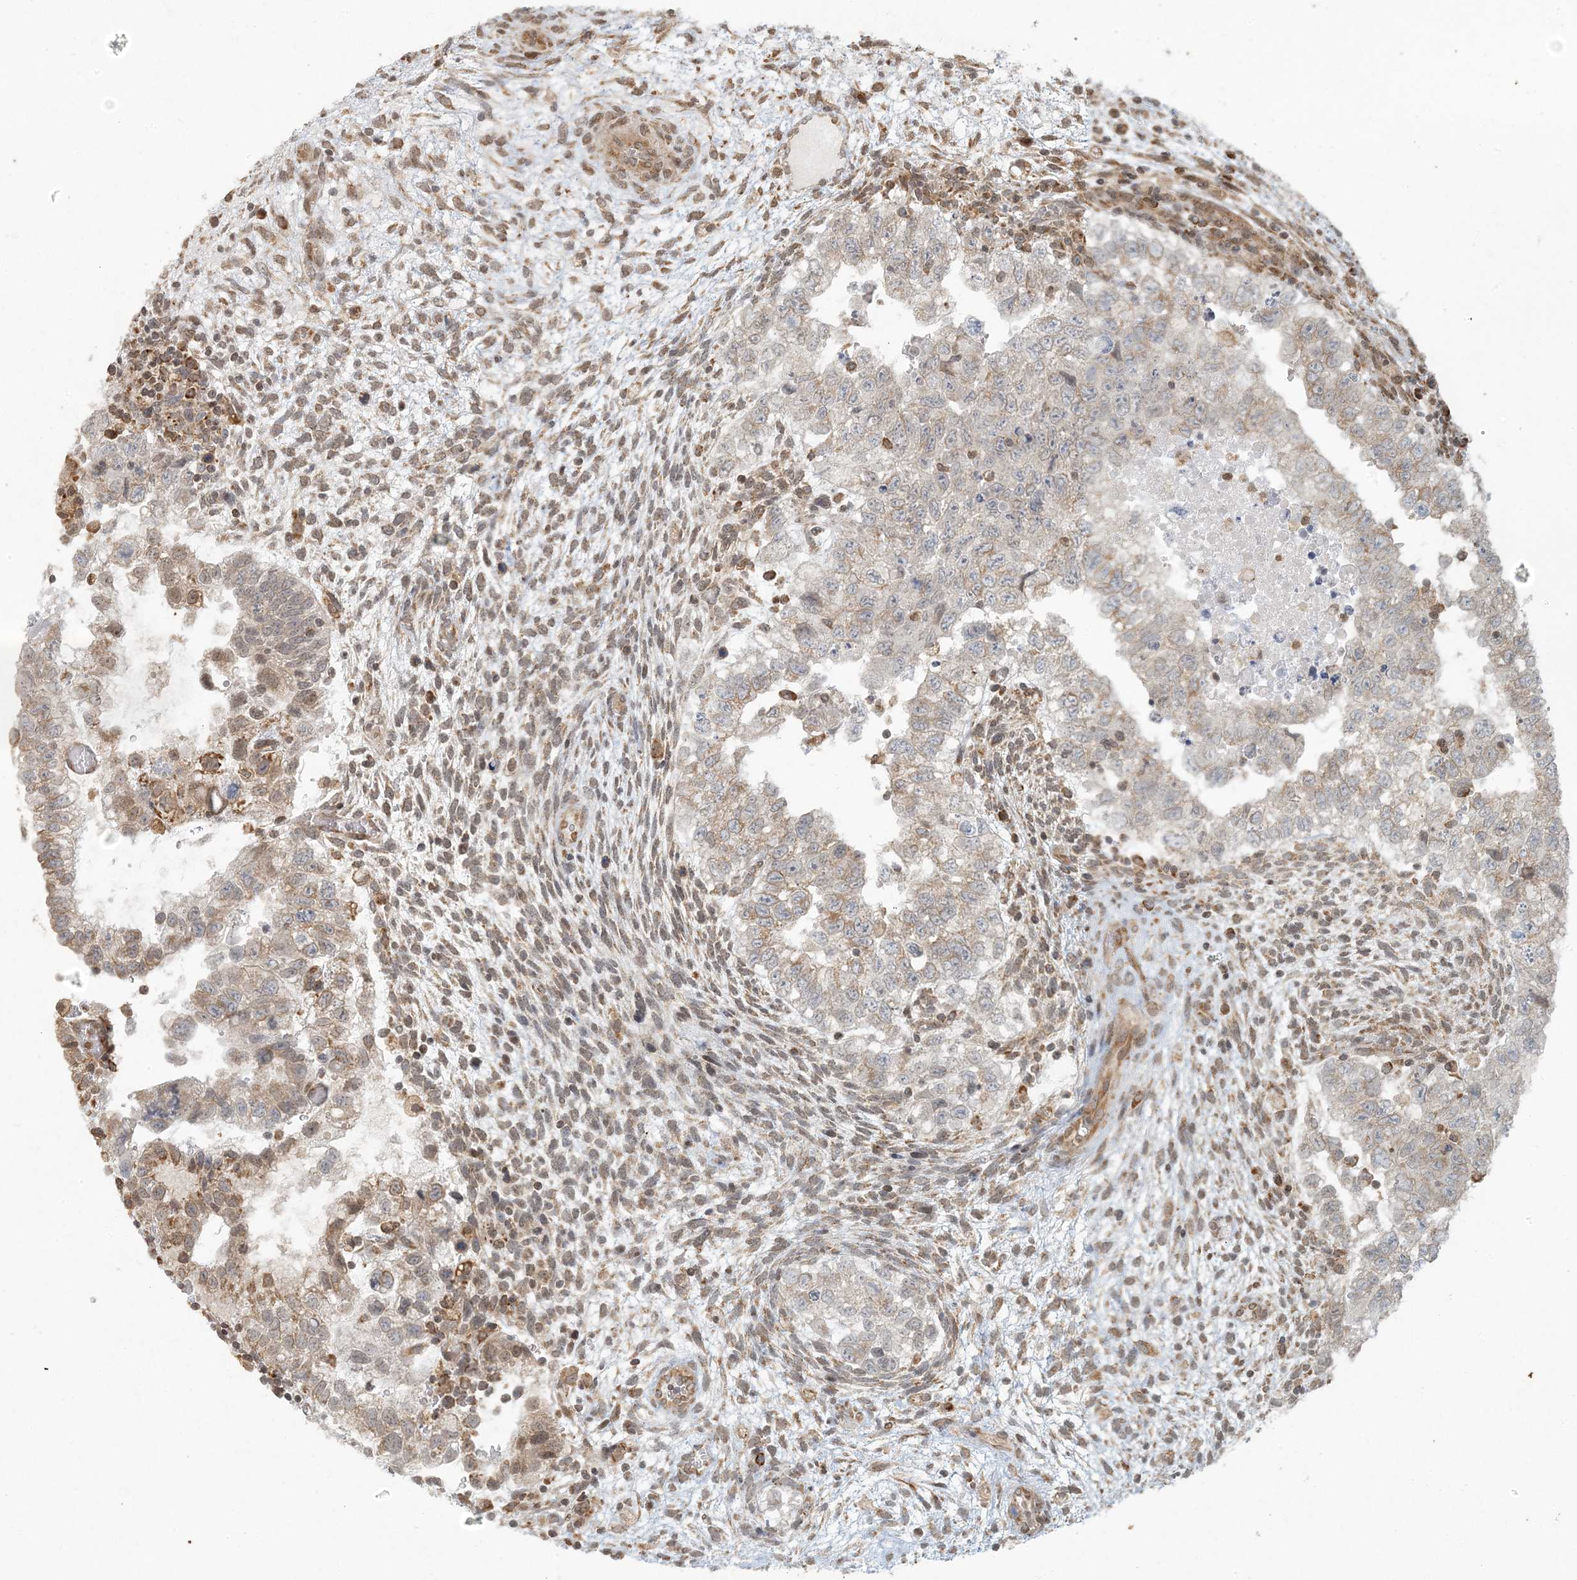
{"staining": {"intensity": "moderate", "quantity": "<25%", "location": "cytoplasmic/membranous"}, "tissue": "testis cancer", "cell_type": "Tumor cells", "image_type": "cancer", "snomed": [{"axis": "morphology", "description": "Carcinoma, Embryonal, NOS"}, {"axis": "topography", "description": "Testis"}], "caption": "About <25% of tumor cells in human testis cancer (embryonal carcinoma) reveal moderate cytoplasmic/membranous protein staining as visualized by brown immunohistochemical staining.", "gene": "AK9", "patient": {"sex": "male", "age": 37}}